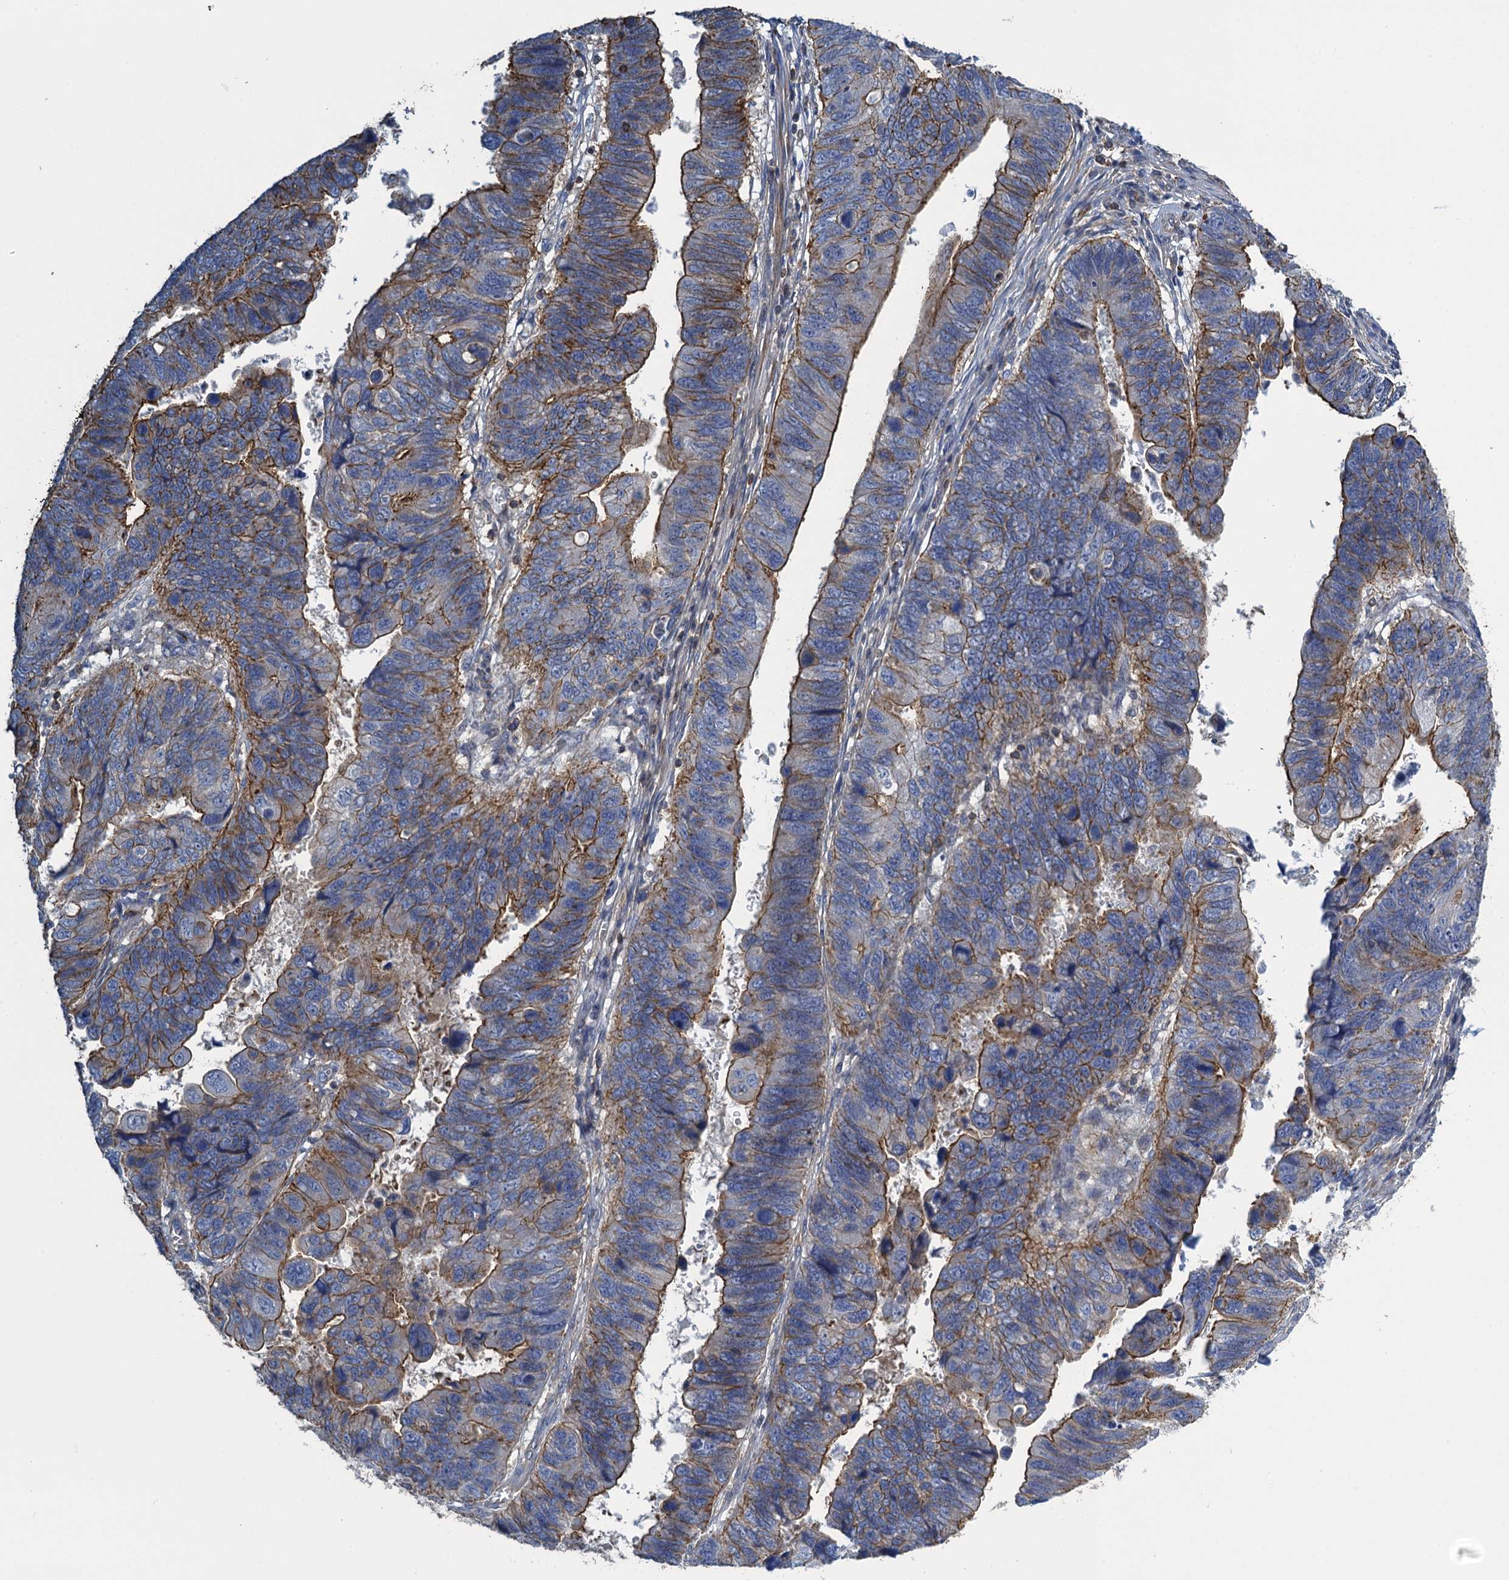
{"staining": {"intensity": "strong", "quantity": "25%-75%", "location": "cytoplasmic/membranous"}, "tissue": "stomach cancer", "cell_type": "Tumor cells", "image_type": "cancer", "snomed": [{"axis": "morphology", "description": "Adenocarcinoma, NOS"}, {"axis": "topography", "description": "Stomach"}], "caption": "Tumor cells demonstrate strong cytoplasmic/membranous expression in about 25%-75% of cells in stomach cancer. (DAB IHC, brown staining for protein, blue staining for nuclei).", "gene": "PROSER2", "patient": {"sex": "male", "age": 59}}